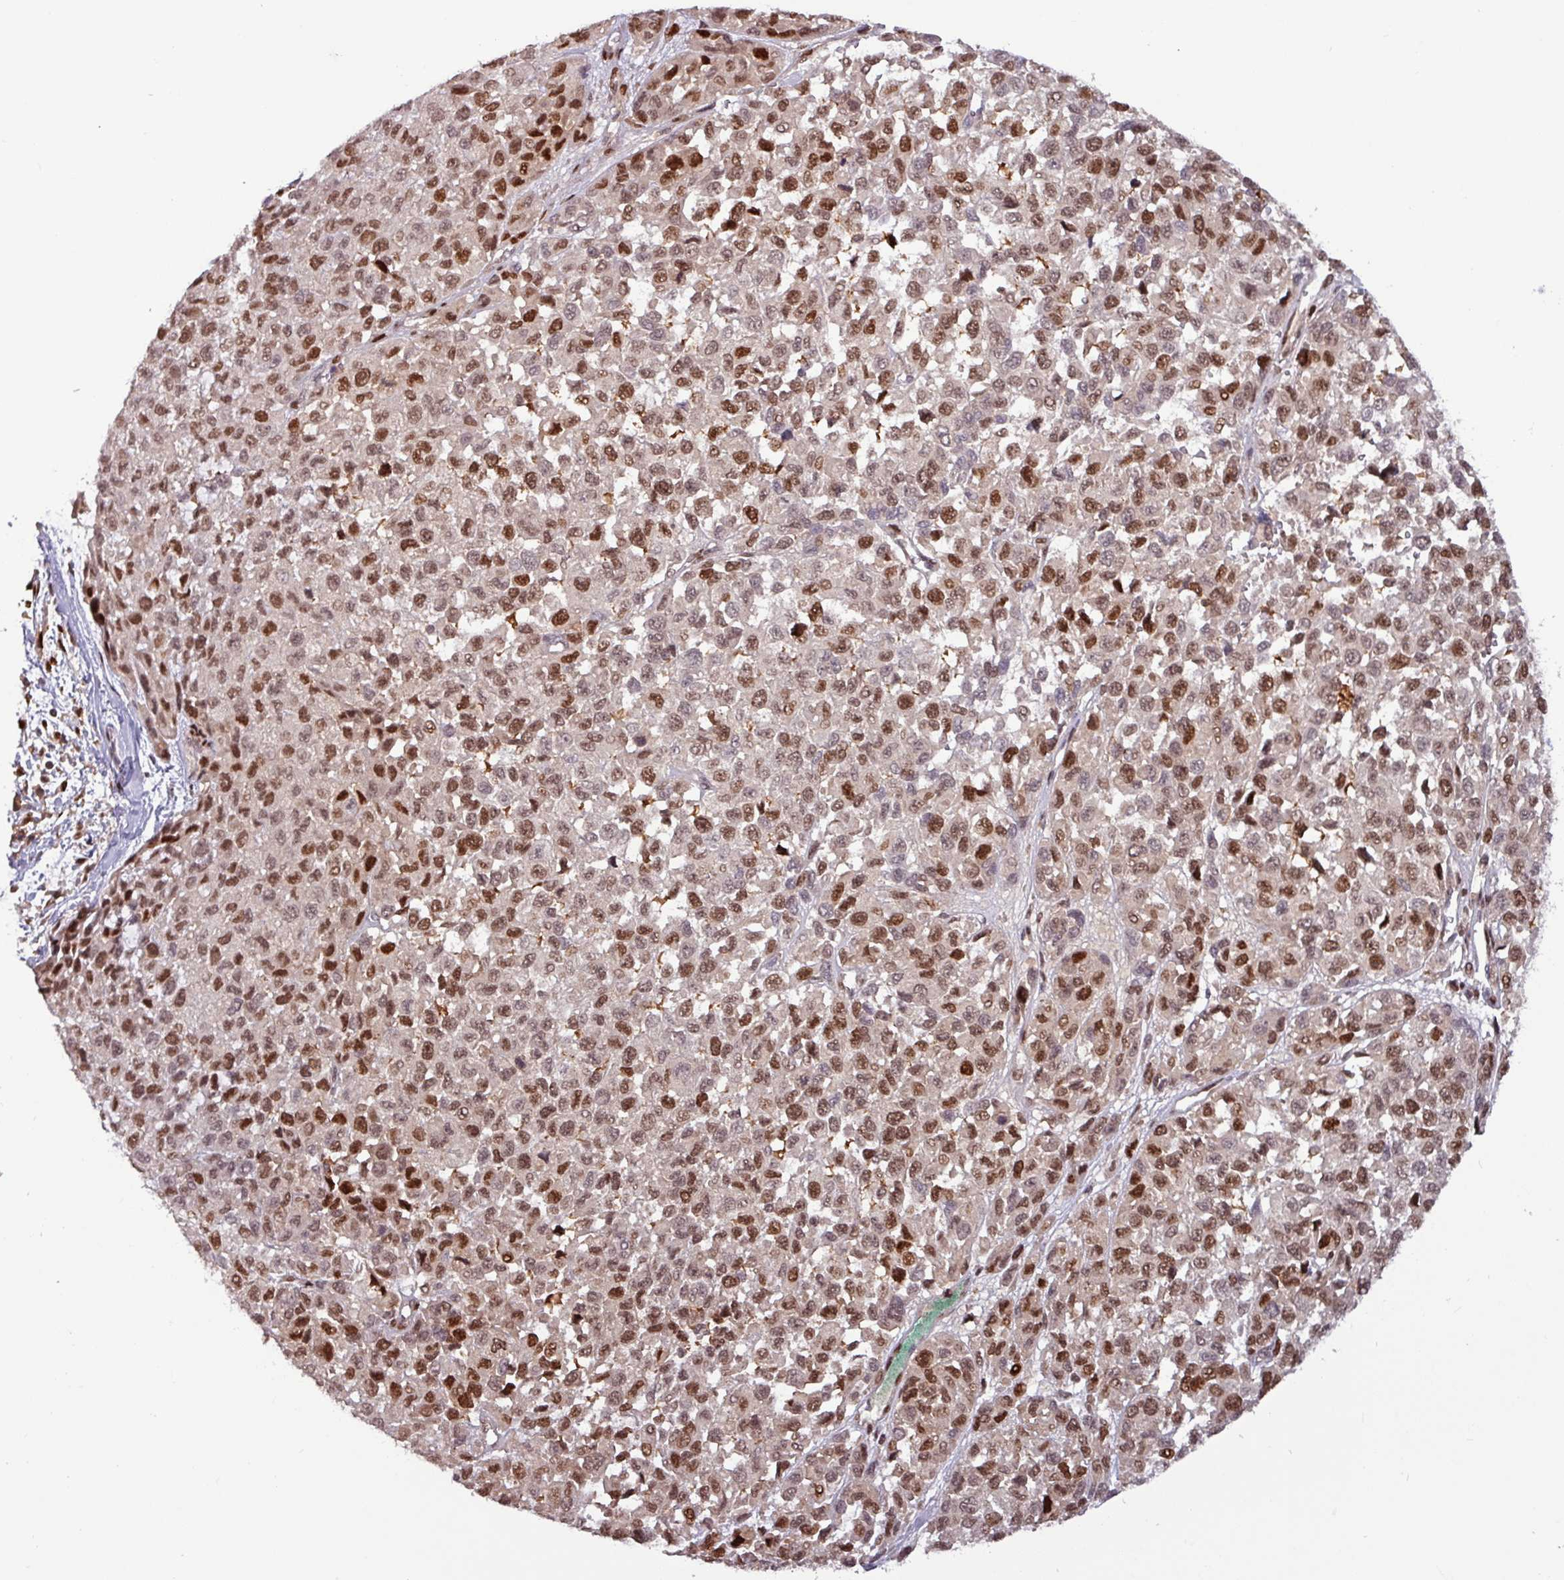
{"staining": {"intensity": "strong", "quantity": ">75%", "location": "nuclear"}, "tissue": "melanoma", "cell_type": "Tumor cells", "image_type": "cancer", "snomed": [{"axis": "morphology", "description": "Malignant melanoma, NOS"}, {"axis": "topography", "description": "Skin"}], "caption": "An IHC micrograph of neoplastic tissue is shown. Protein staining in brown labels strong nuclear positivity in malignant melanoma within tumor cells.", "gene": "PRRX1", "patient": {"sex": "male", "age": 62}}